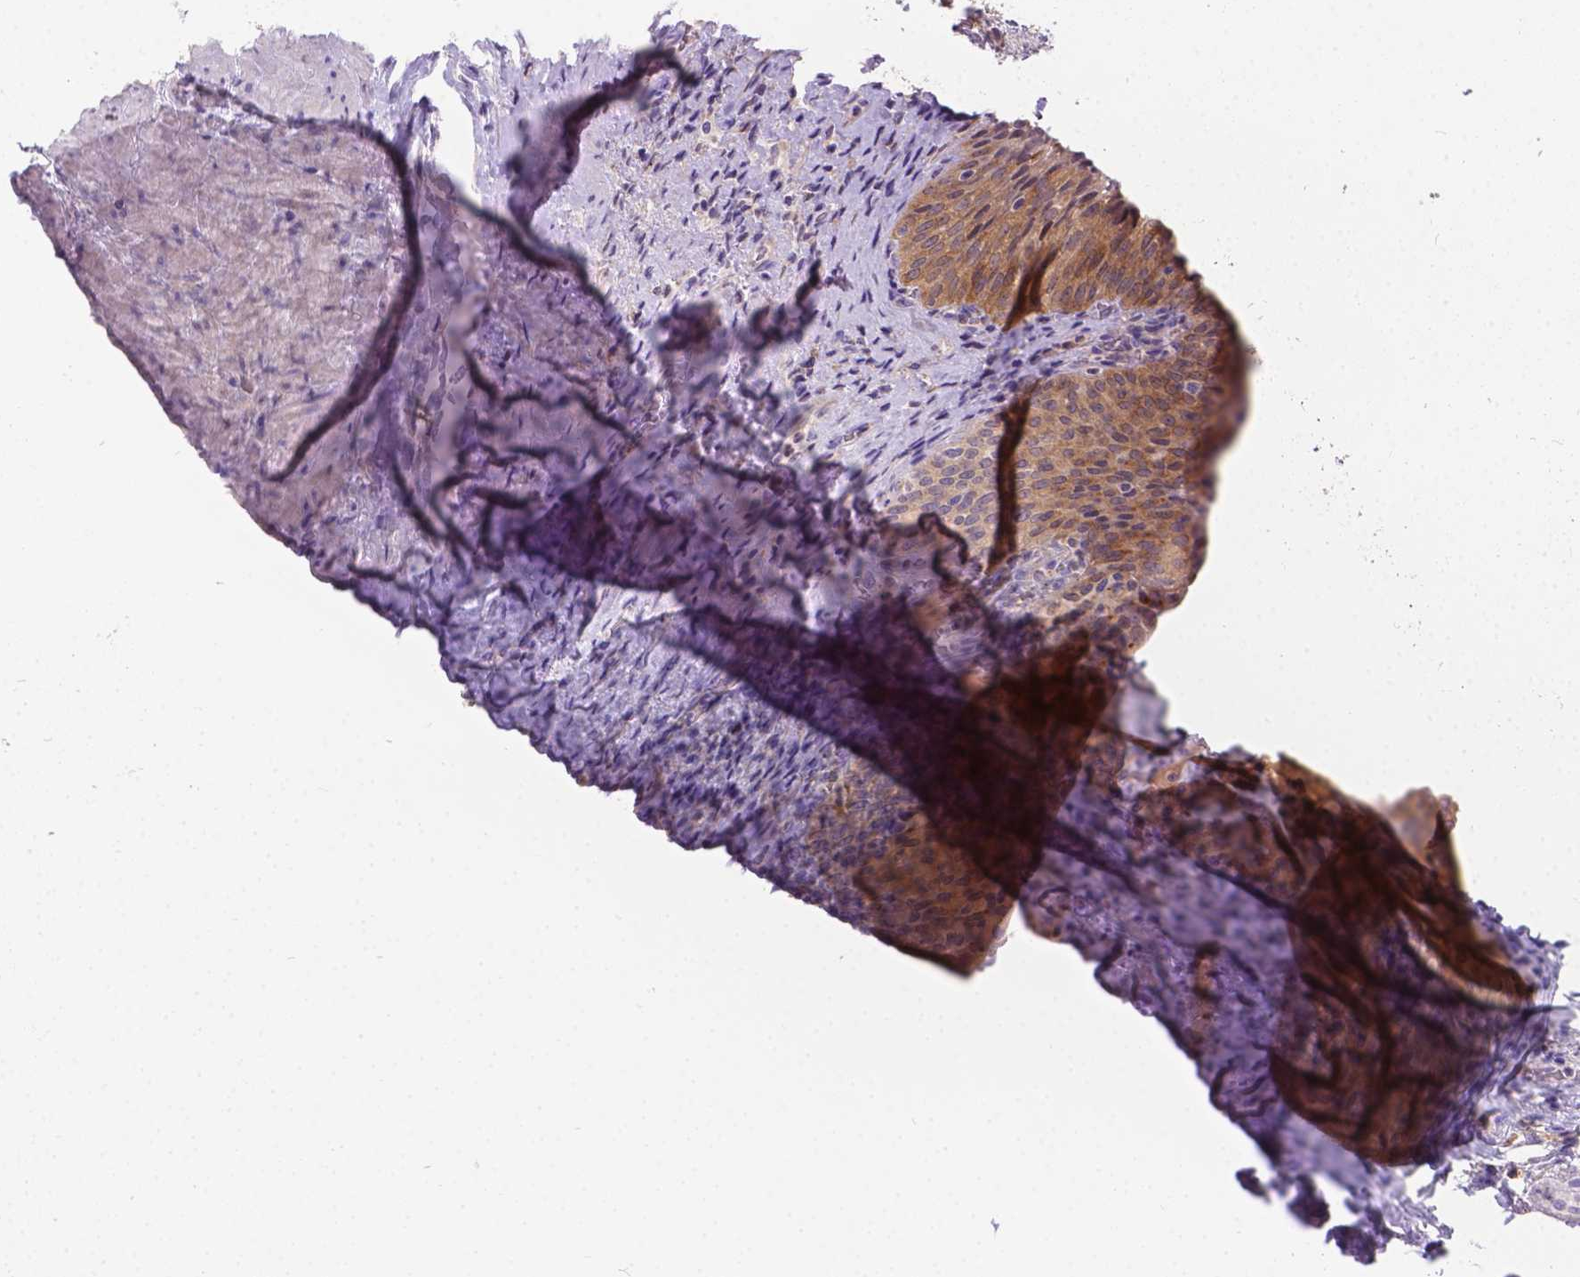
{"staining": {"intensity": "moderate", "quantity": ">75%", "location": "cytoplasmic/membranous"}, "tissue": "urinary bladder", "cell_type": "Urothelial cells", "image_type": "normal", "snomed": [{"axis": "morphology", "description": "Normal tissue, NOS"}, {"axis": "topography", "description": "Urinary bladder"}, {"axis": "topography", "description": "Peripheral nerve tissue"}], "caption": "This is a photomicrograph of immunohistochemistry staining of benign urinary bladder, which shows moderate positivity in the cytoplasmic/membranous of urothelial cells.", "gene": "TM4SF18", "patient": {"sex": "male", "age": 66}}